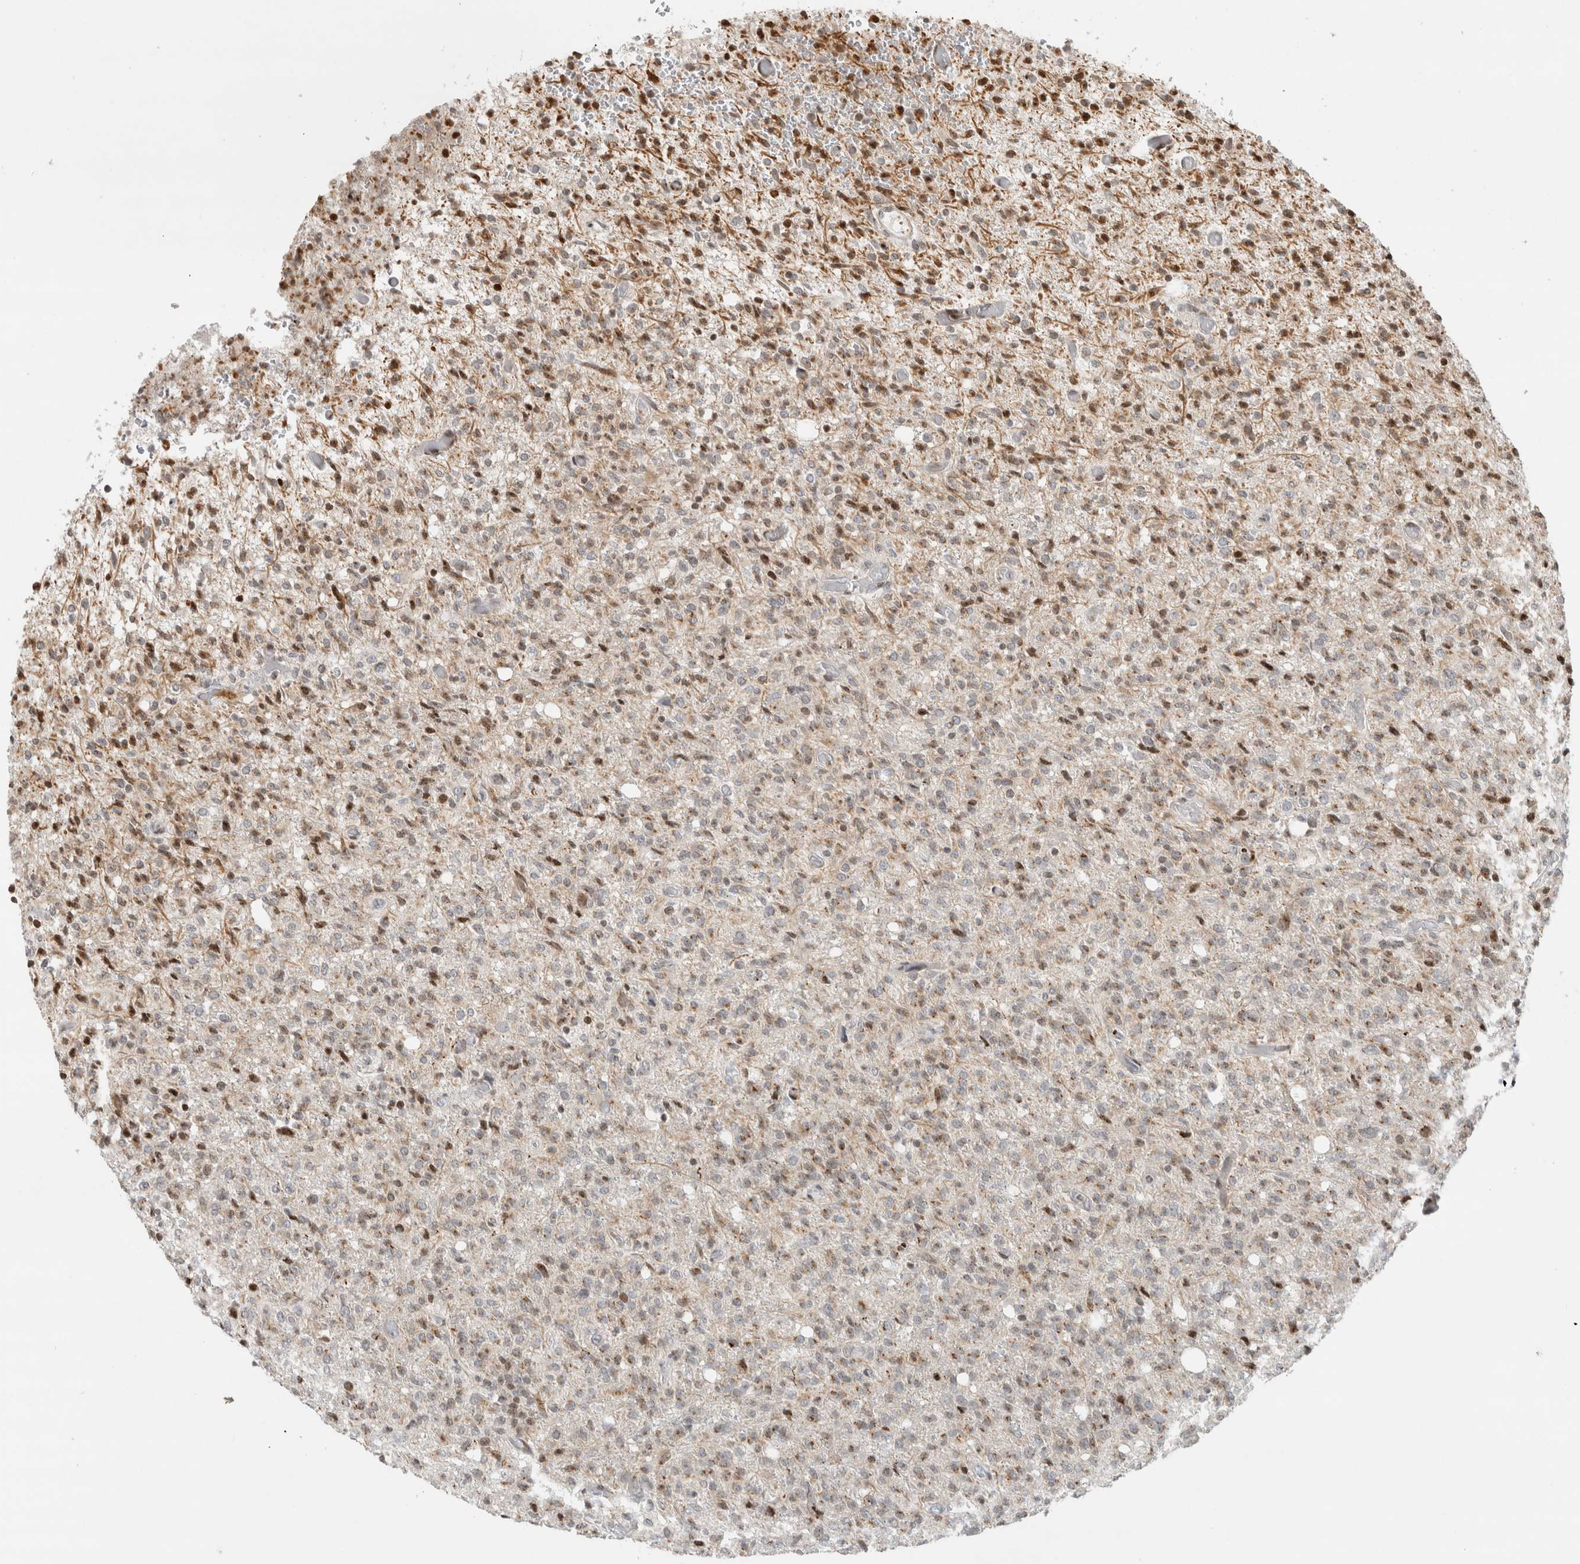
{"staining": {"intensity": "moderate", "quantity": "25%-75%", "location": "nuclear"}, "tissue": "glioma", "cell_type": "Tumor cells", "image_type": "cancer", "snomed": [{"axis": "morphology", "description": "Glioma, malignant, High grade"}, {"axis": "topography", "description": "Brain"}], "caption": "High-power microscopy captured an IHC photomicrograph of malignant glioma (high-grade), revealing moderate nuclear expression in approximately 25%-75% of tumor cells.", "gene": "GINS4", "patient": {"sex": "female", "age": 57}}